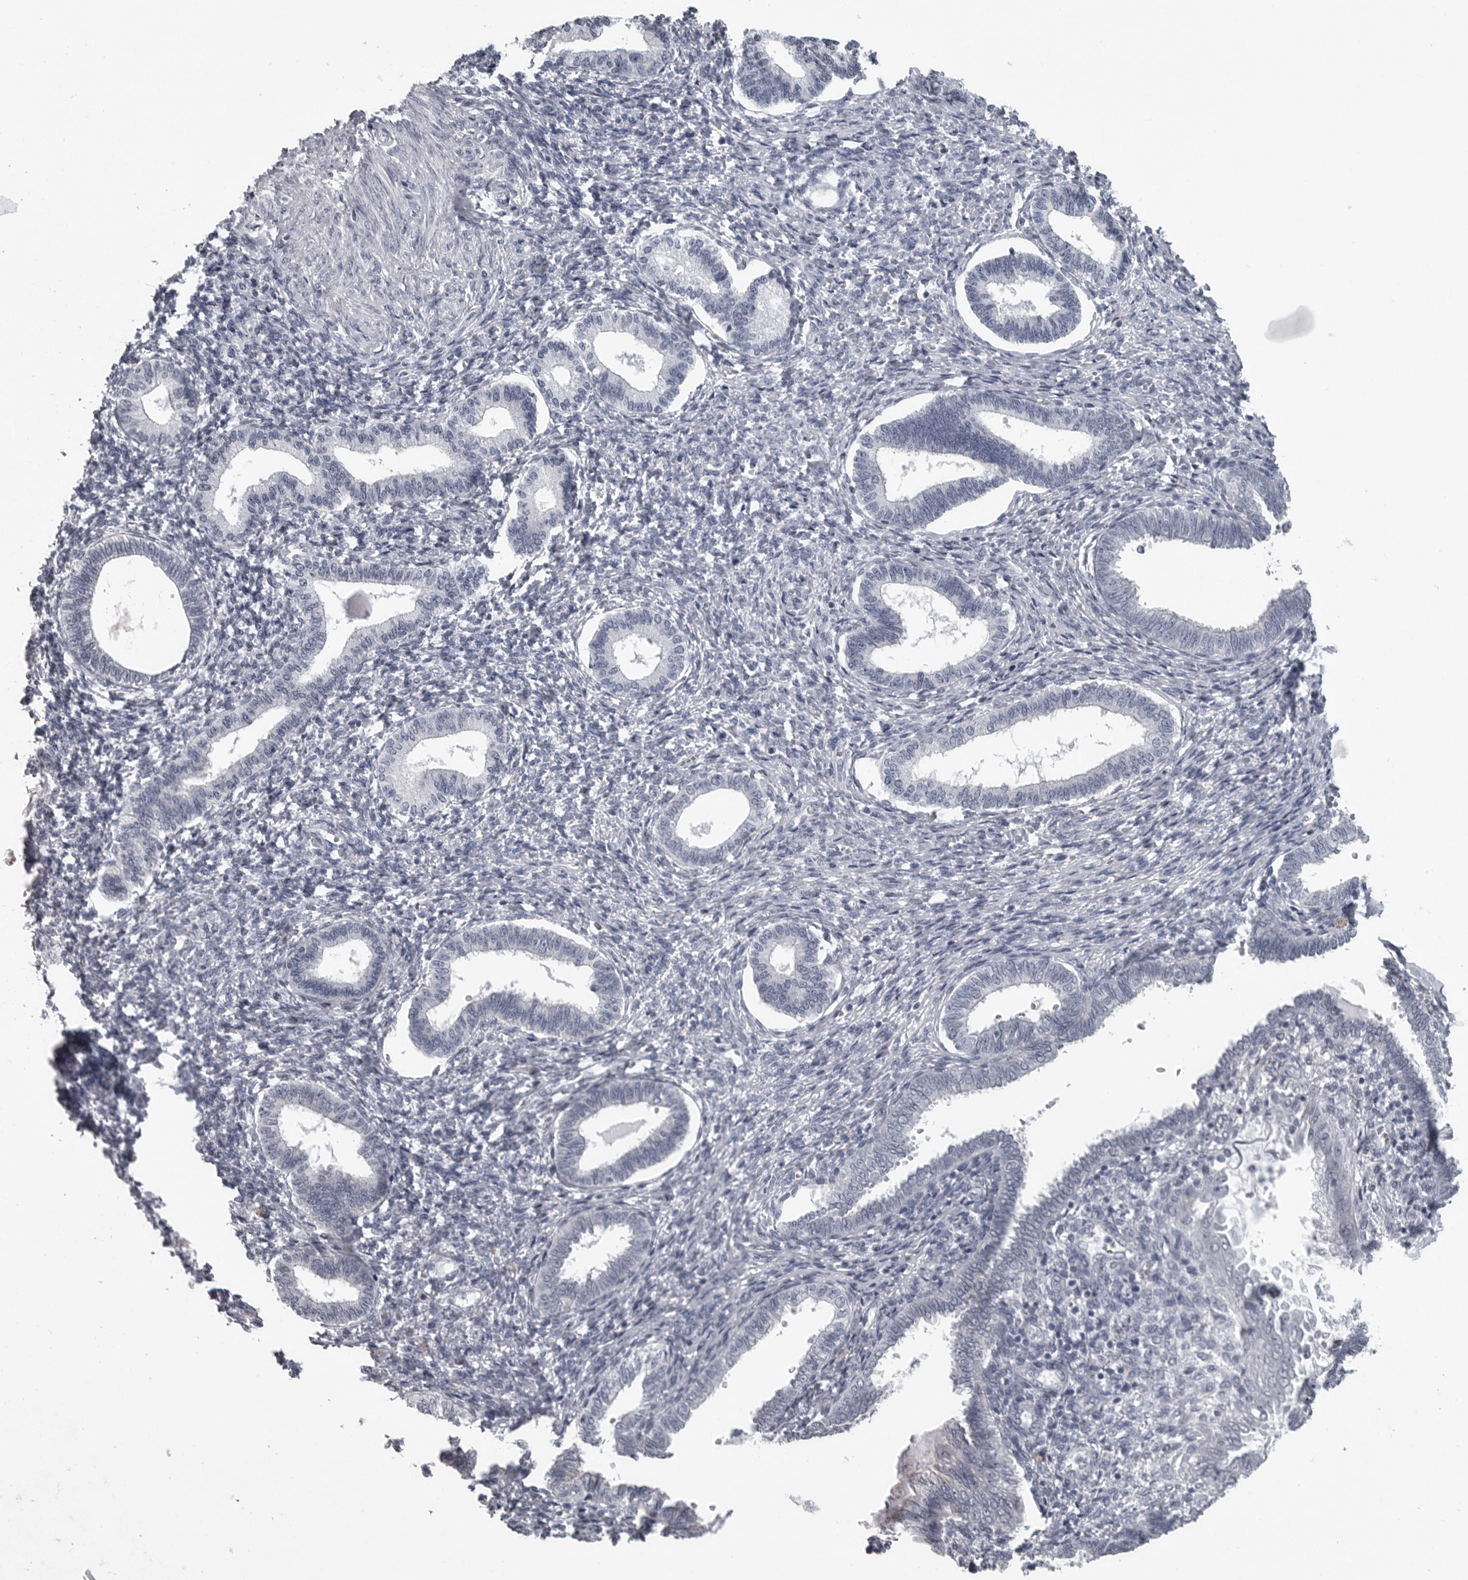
{"staining": {"intensity": "negative", "quantity": "none", "location": "none"}, "tissue": "endometrium", "cell_type": "Cells in endometrial stroma", "image_type": "normal", "snomed": [{"axis": "morphology", "description": "Normal tissue, NOS"}, {"axis": "topography", "description": "Endometrium"}], "caption": "The micrograph demonstrates no staining of cells in endometrial stroma in unremarkable endometrium.", "gene": "LYSMD1", "patient": {"sex": "female", "age": 77}}